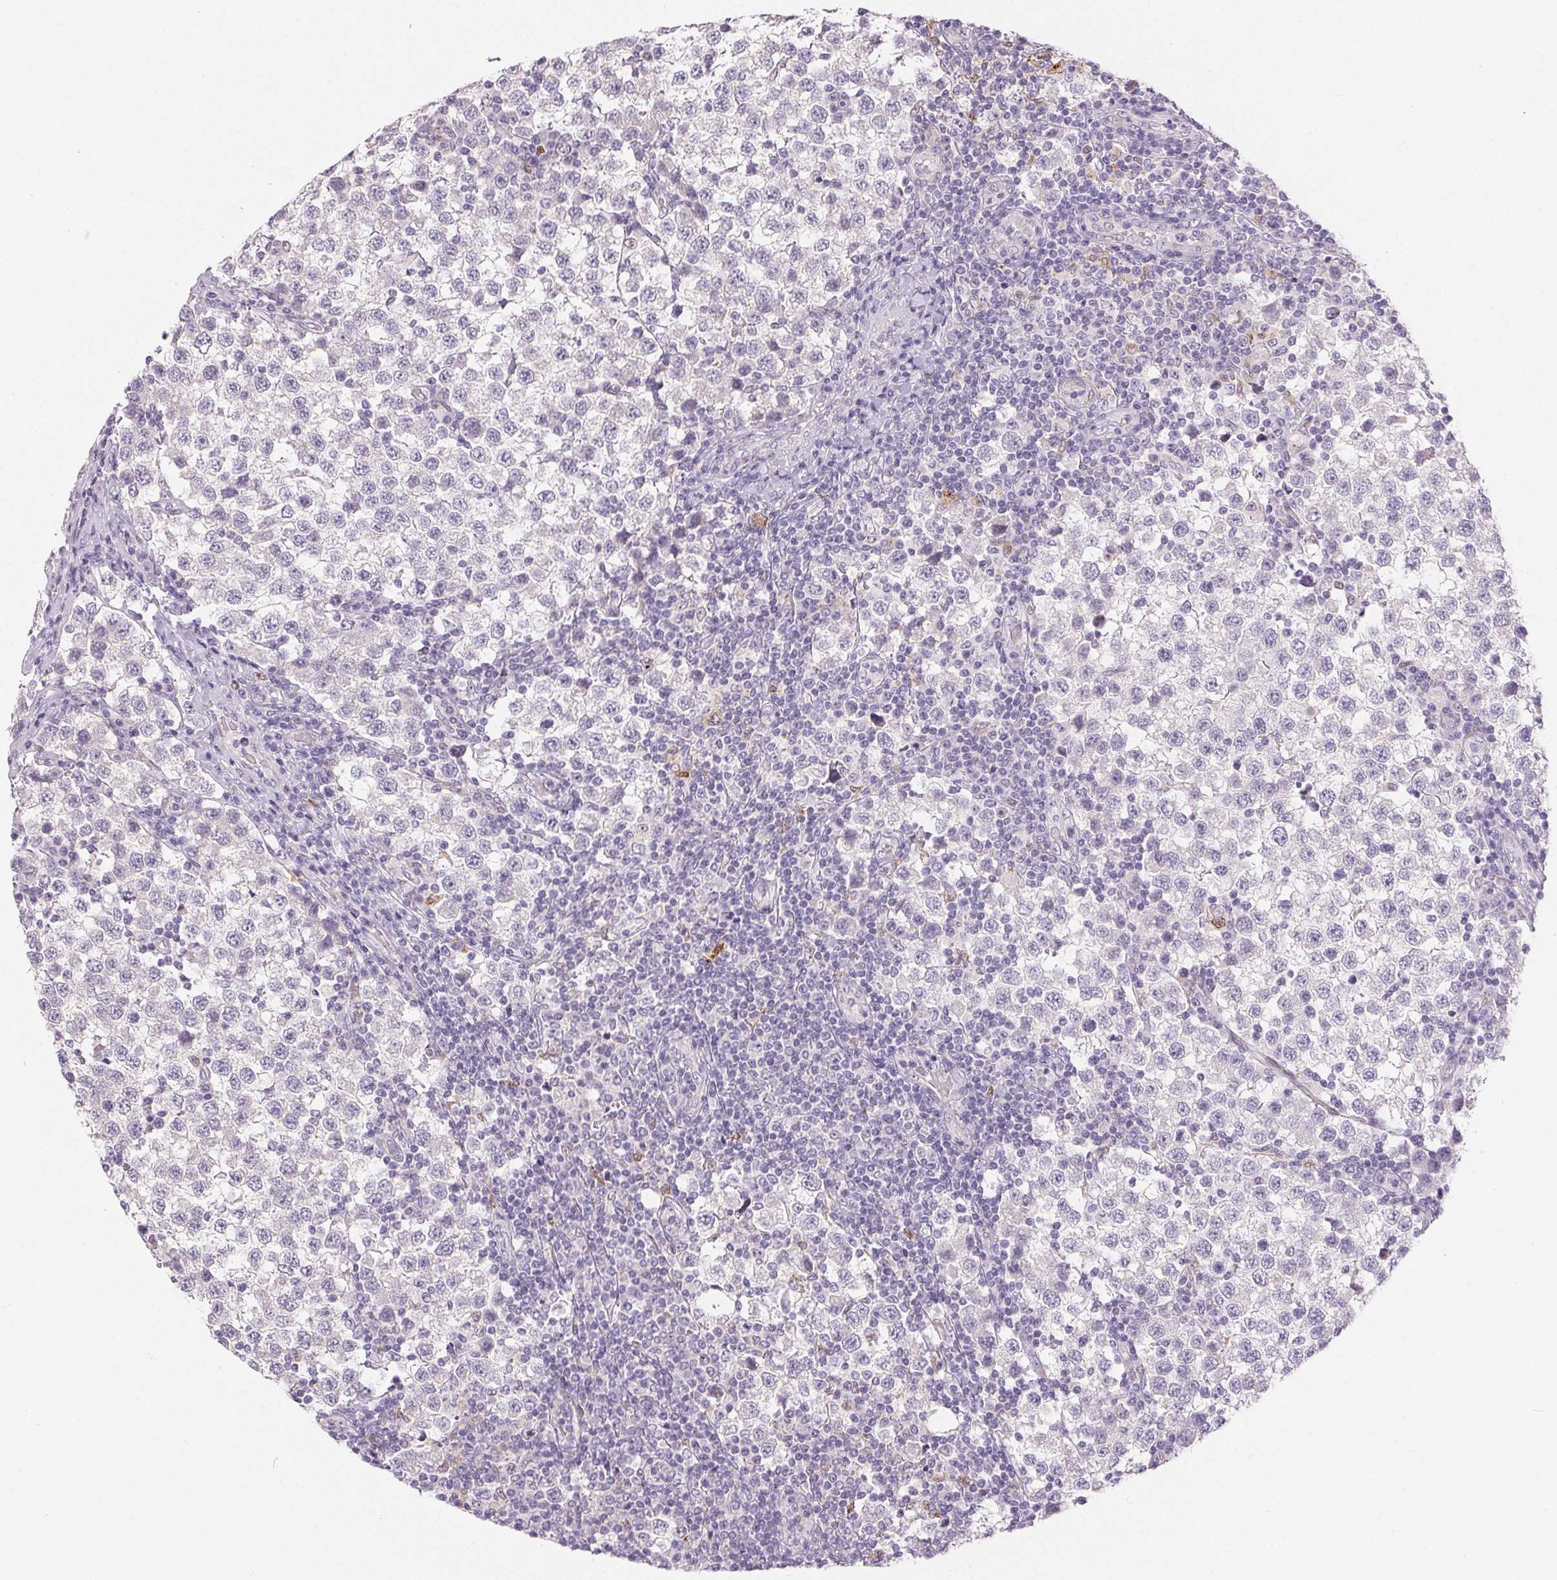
{"staining": {"intensity": "negative", "quantity": "none", "location": "none"}, "tissue": "testis cancer", "cell_type": "Tumor cells", "image_type": "cancer", "snomed": [{"axis": "morphology", "description": "Seminoma, NOS"}, {"axis": "topography", "description": "Testis"}], "caption": "Immunohistochemistry (IHC) micrograph of human testis seminoma stained for a protein (brown), which reveals no staining in tumor cells.", "gene": "RPGRIP1", "patient": {"sex": "male", "age": 34}}